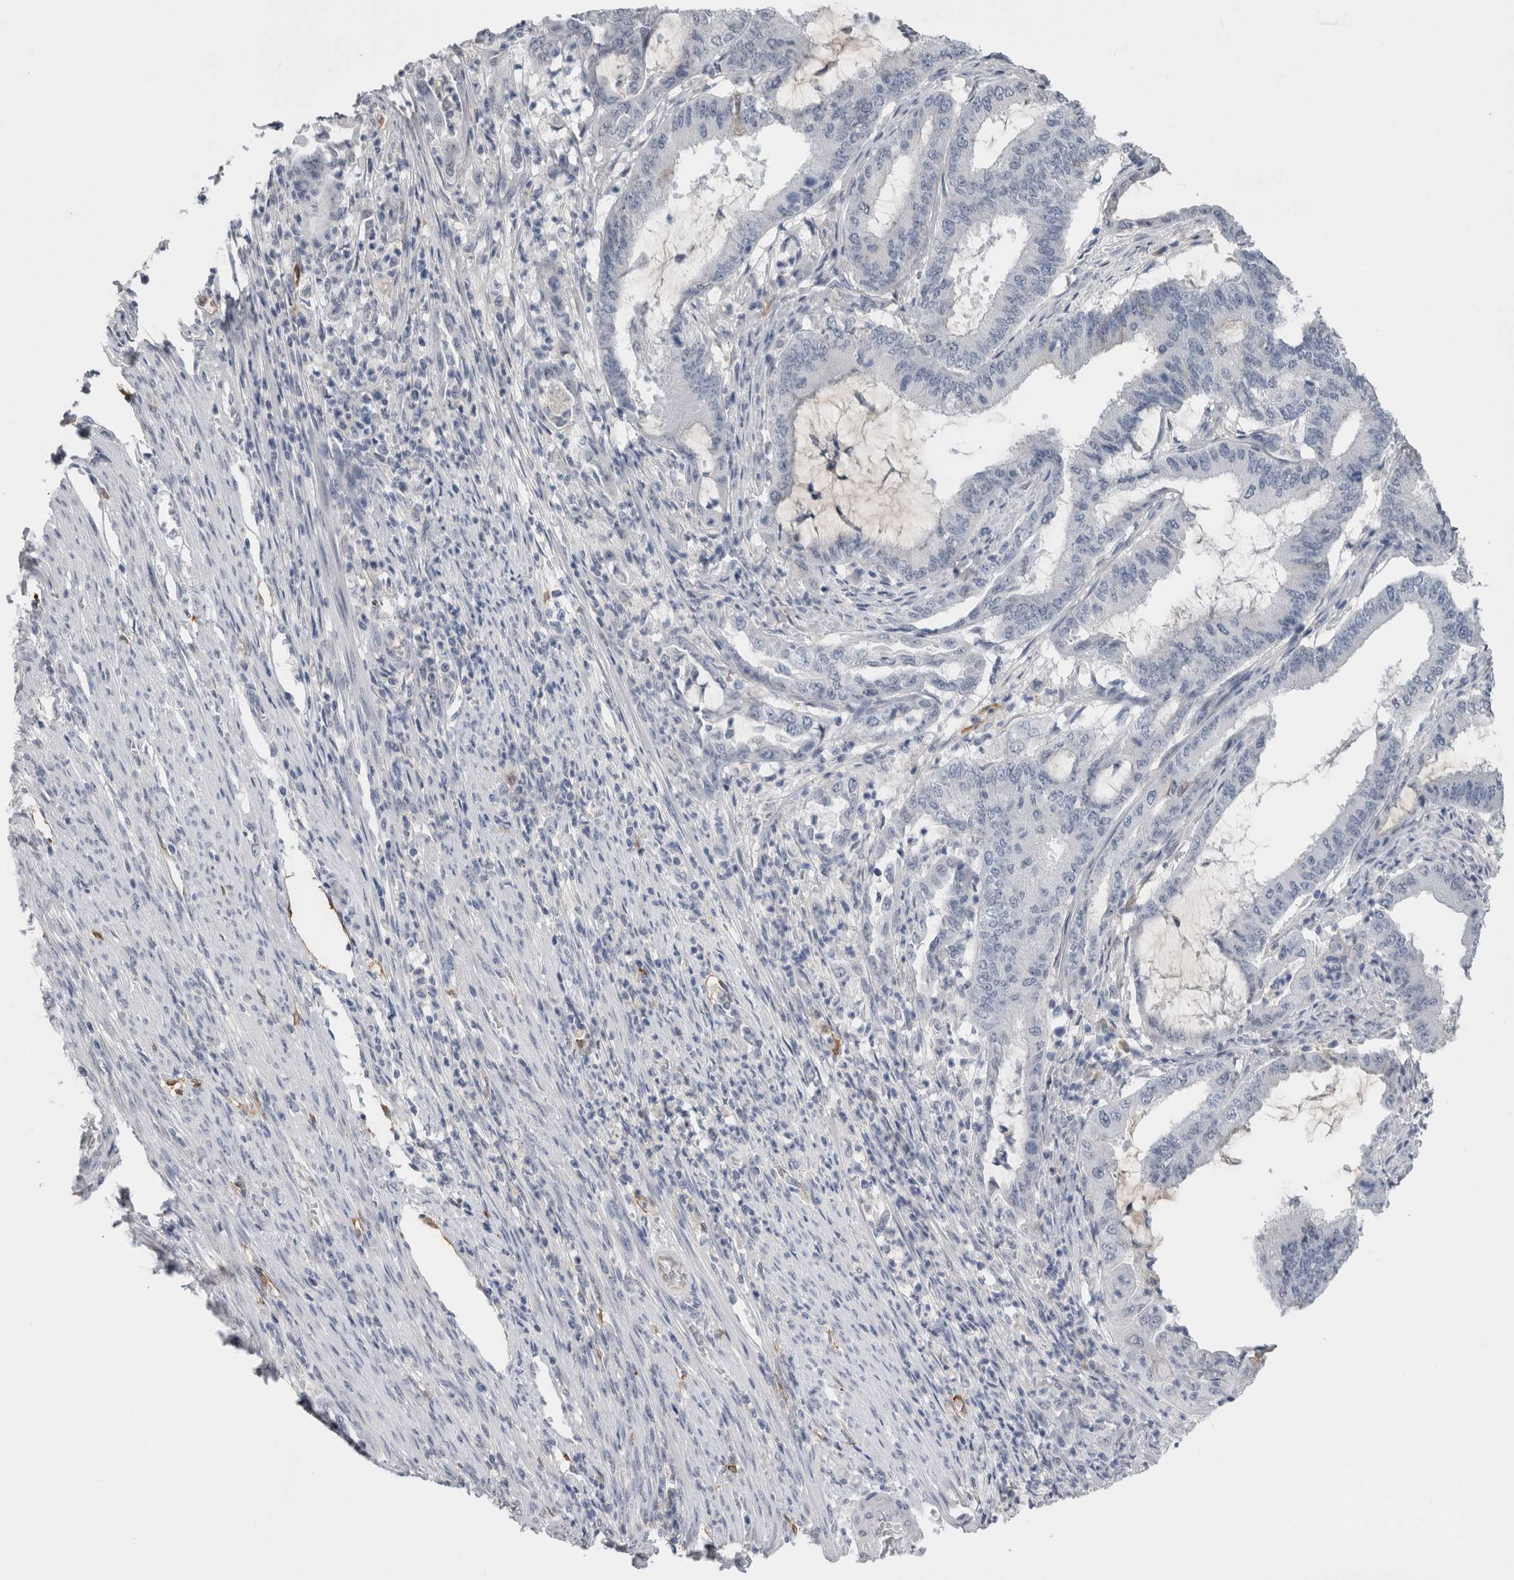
{"staining": {"intensity": "negative", "quantity": "none", "location": "none"}, "tissue": "endometrial cancer", "cell_type": "Tumor cells", "image_type": "cancer", "snomed": [{"axis": "morphology", "description": "Adenocarcinoma, NOS"}, {"axis": "topography", "description": "Endometrium"}], "caption": "Protein analysis of endometrial cancer reveals no significant staining in tumor cells.", "gene": "FABP4", "patient": {"sex": "female", "age": 51}}